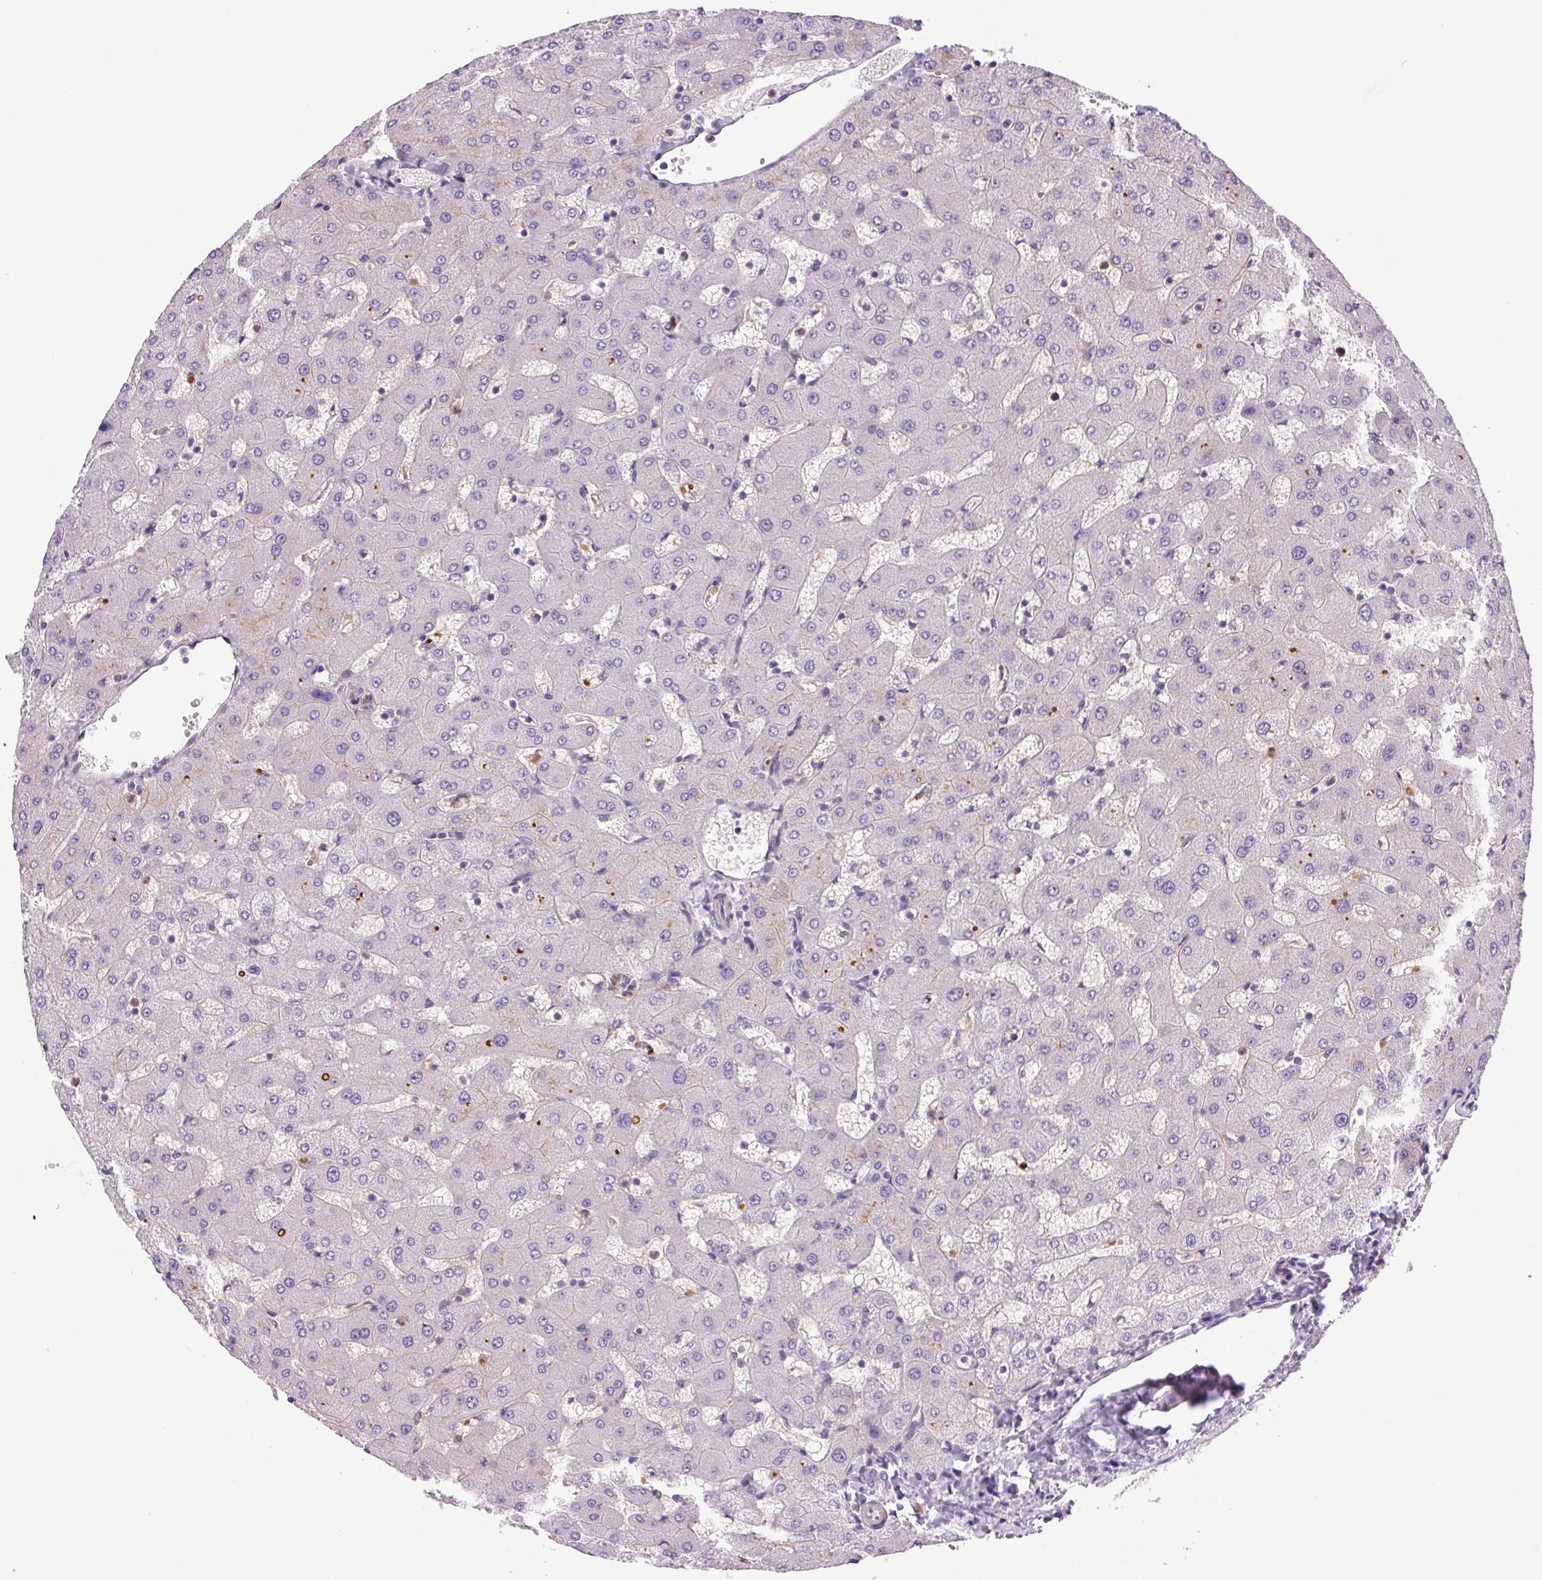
{"staining": {"intensity": "negative", "quantity": "none", "location": "none"}, "tissue": "liver", "cell_type": "Cholangiocytes", "image_type": "normal", "snomed": [{"axis": "morphology", "description": "Normal tissue, NOS"}, {"axis": "topography", "description": "Liver"}], "caption": "An IHC image of benign liver is shown. There is no staining in cholangiocytes of liver.", "gene": "KIFC1", "patient": {"sex": "female", "age": 63}}